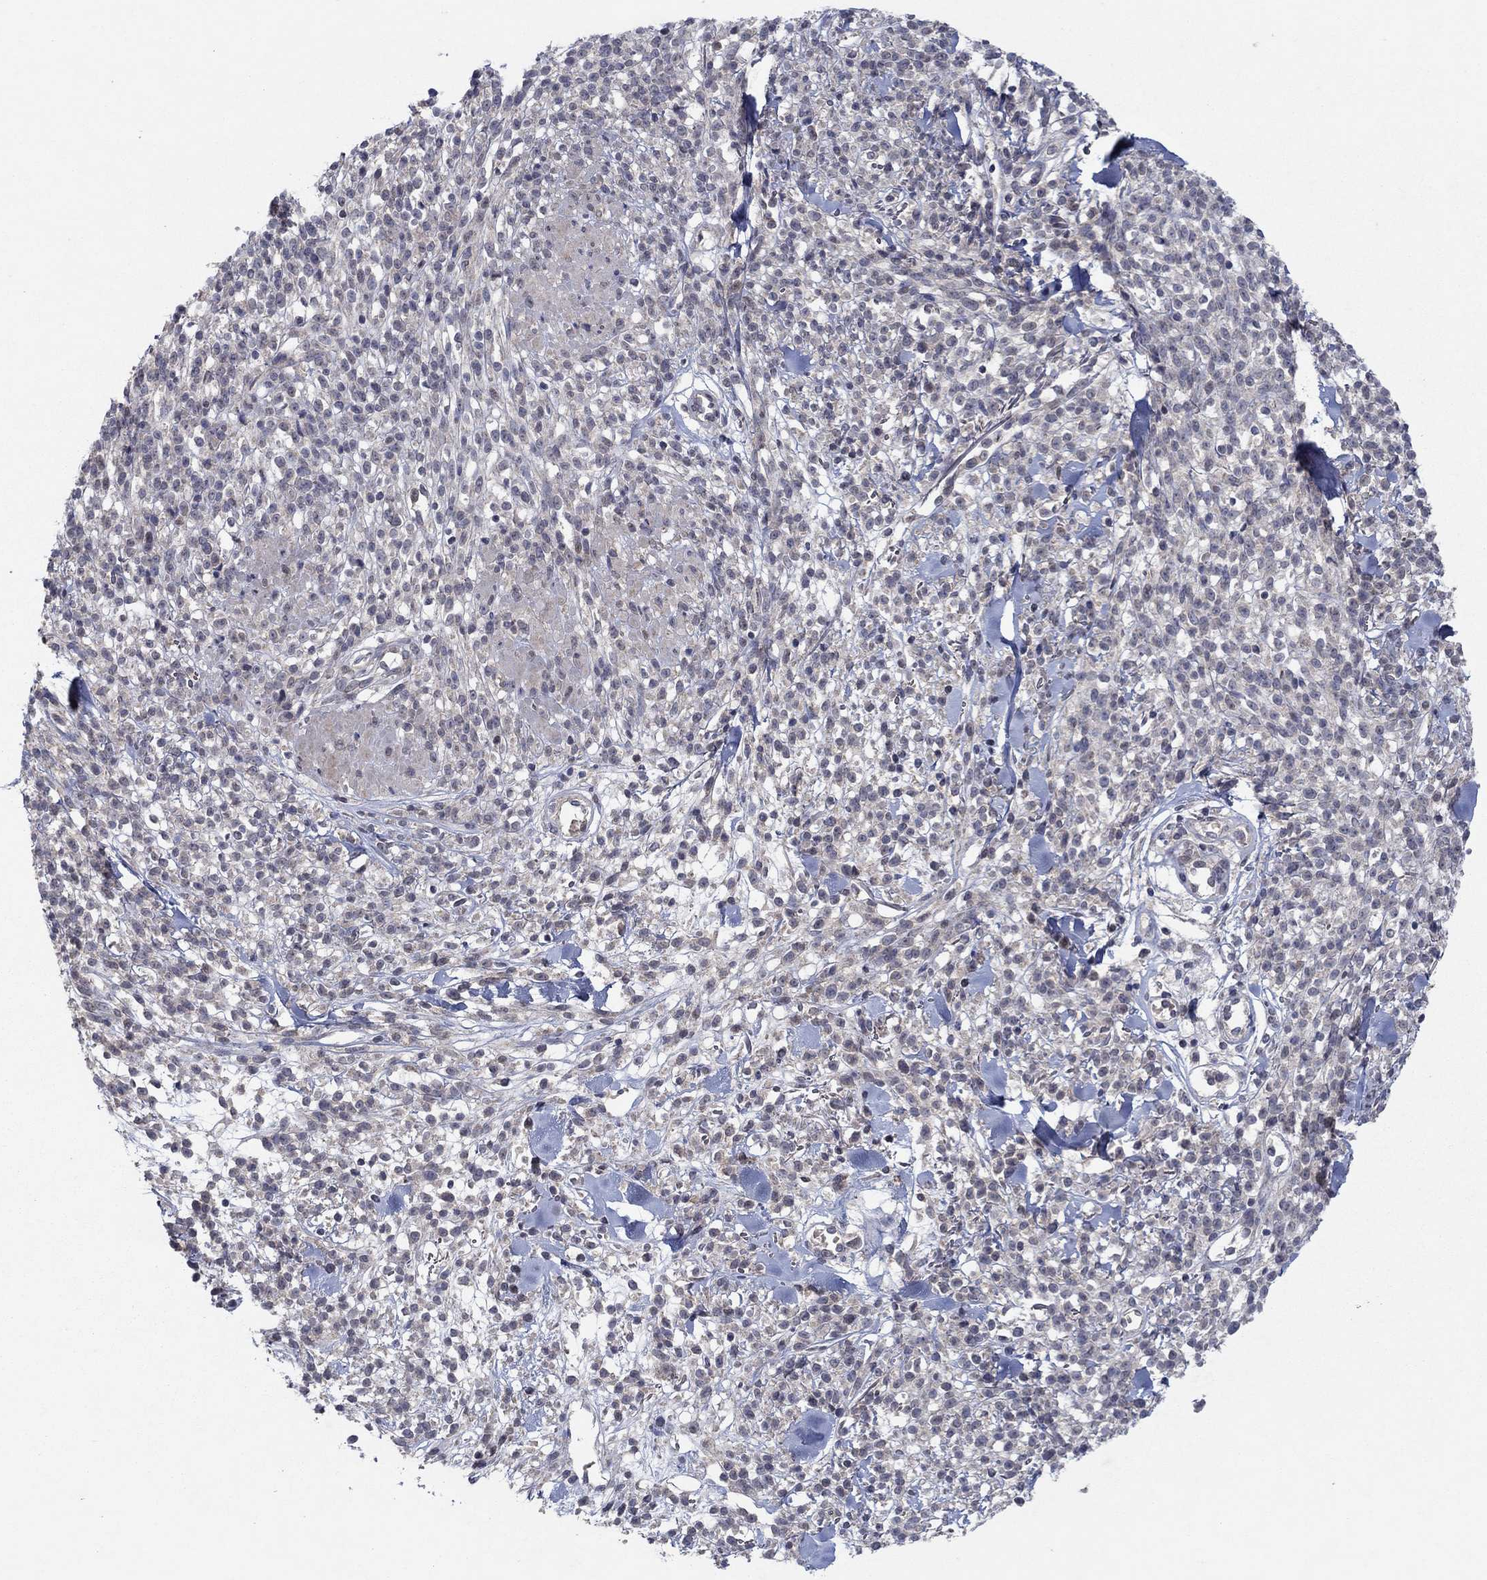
{"staining": {"intensity": "negative", "quantity": "none", "location": "none"}, "tissue": "melanoma", "cell_type": "Tumor cells", "image_type": "cancer", "snomed": [{"axis": "morphology", "description": "Malignant melanoma, NOS"}, {"axis": "topography", "description": "Skin"}, {"axis": "topography", "description": "Skin of trunk"}], "caption": "A photomicrograph of human malignant melanoma is negative for staining in tumor cells. (Stains: DAB (3,3'-diaminobenzidine) immunohistochemistry with hematoxylin counter stain, Microscopy: brightfield microscopy at high magnification).", "gene": "IL4", "patient": {"sex": "male", "age": 74}}